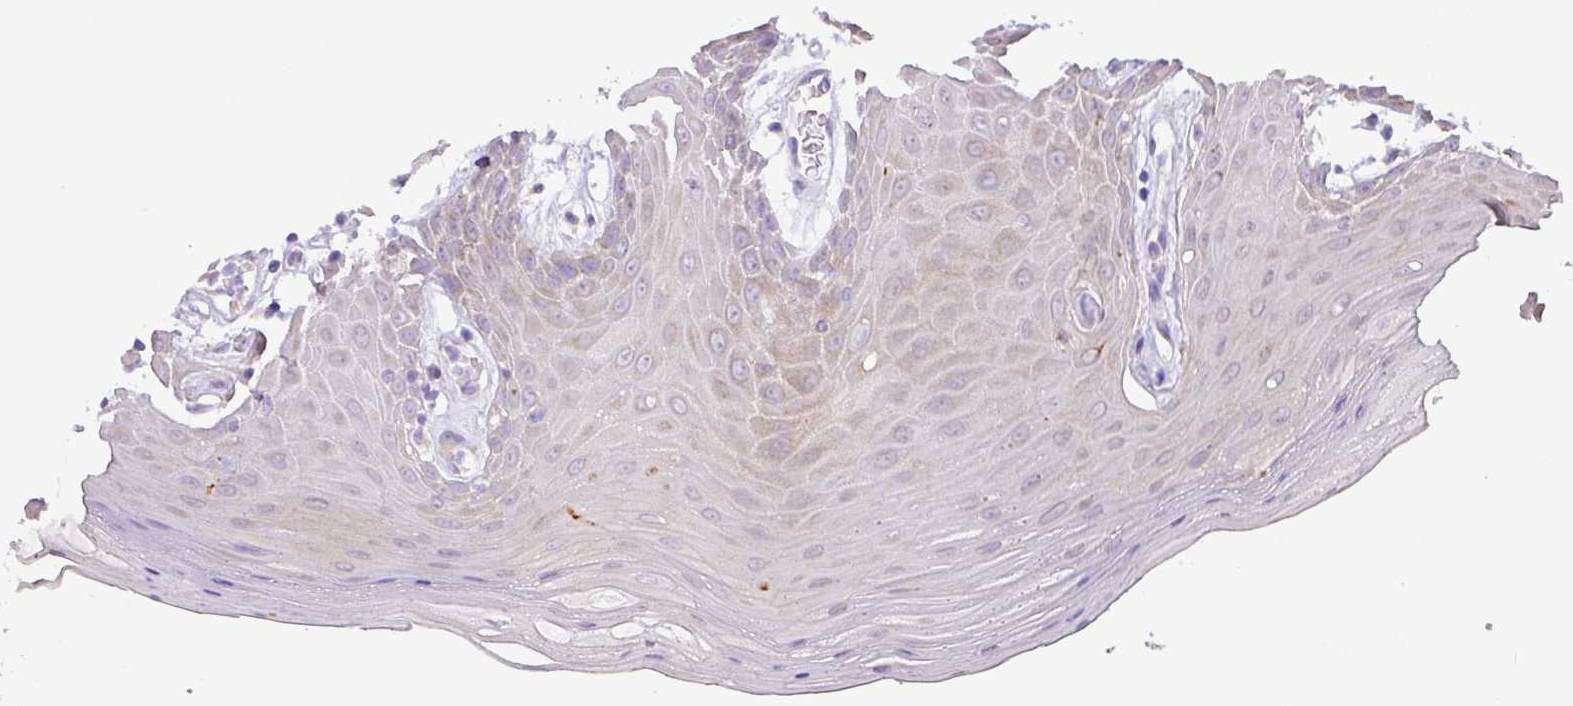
{"staining": {"intensity": "negative", "quantity": "none", "location": "none"}, "tissue": "oral mucosa", "cell_type": "Squamous epithelial cells", "image_type": "normal", "snomed": [{"axis": "morphology", "description": "Normal tissue, NOS"}, {"axis": "topography", "description": "Oral tissue"}, {"axis": "topography", "description": "Tounge, NOS"}], "caption": "Immunohistochemistry histopathology image of normal oral mucosa: human oral mucosa stained with DAB (3,3'-diaminobenzidine) demonstrates no significant protein positivity in squamous epithelial cells.", "gene": "GALNT12", "patient": {"sex": "female", "age": 59}}